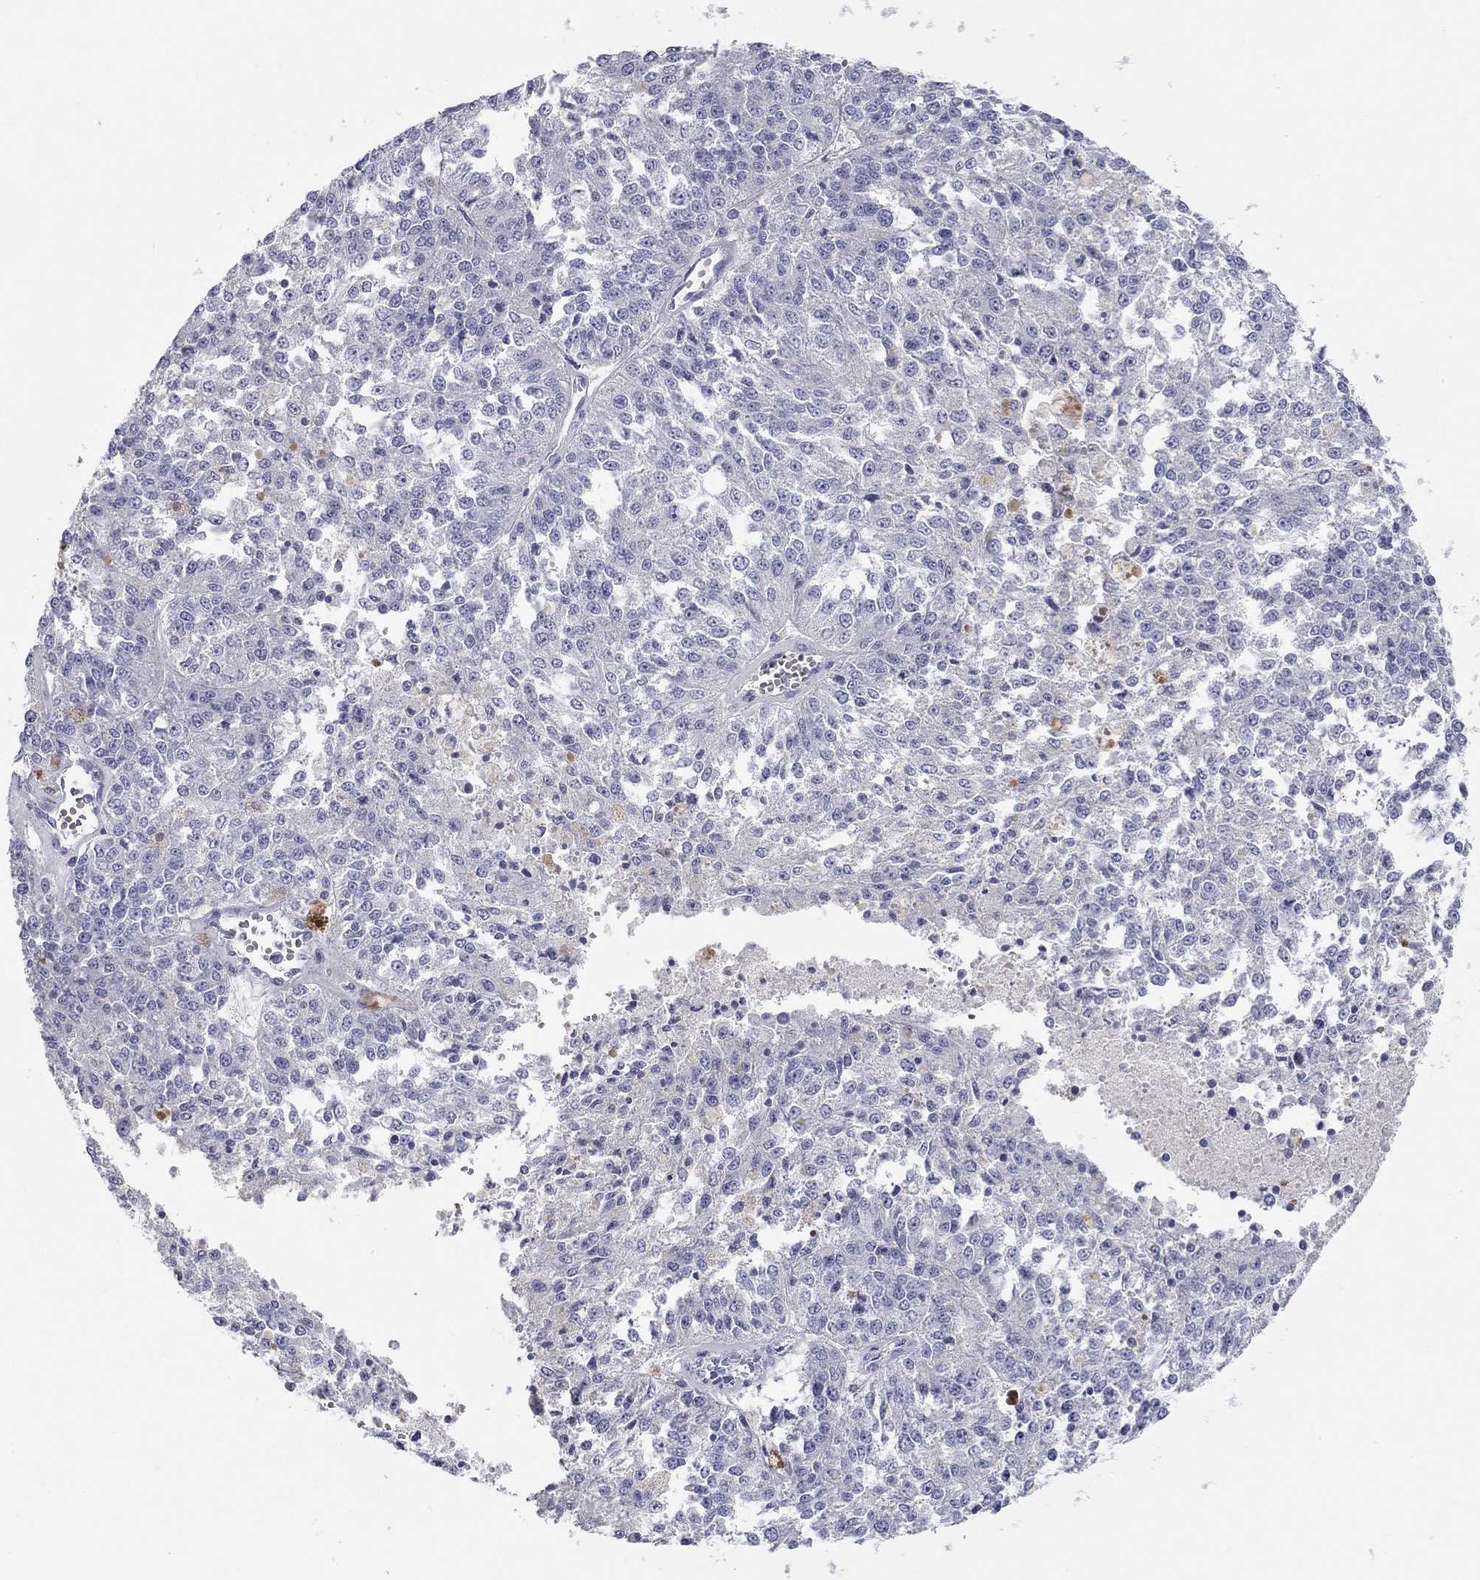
{"staining": {"intensity": "negative", "quantity": "none", "location": "none"}, "tissue": "melanoma", "cell_type": "Tumor cells", "image_type": "cancer", "snomed": [{"axis": "morphology", "description": "Malignant melanoma, Metastatic site"}, {"axis": "topography", "description": "Lymph node"}], "caption": "The immunohistochemistry (IHC) histopathology image has no significant staining in tumor cells of malignant melanoma (metastatic site) tissue. (DAB (3,3'-diaminobenzidine) immunohistochemistry (IHC), high magnification).", "gene": "PCDHGC5", "patient": {"sex": "female", "age": 64}}